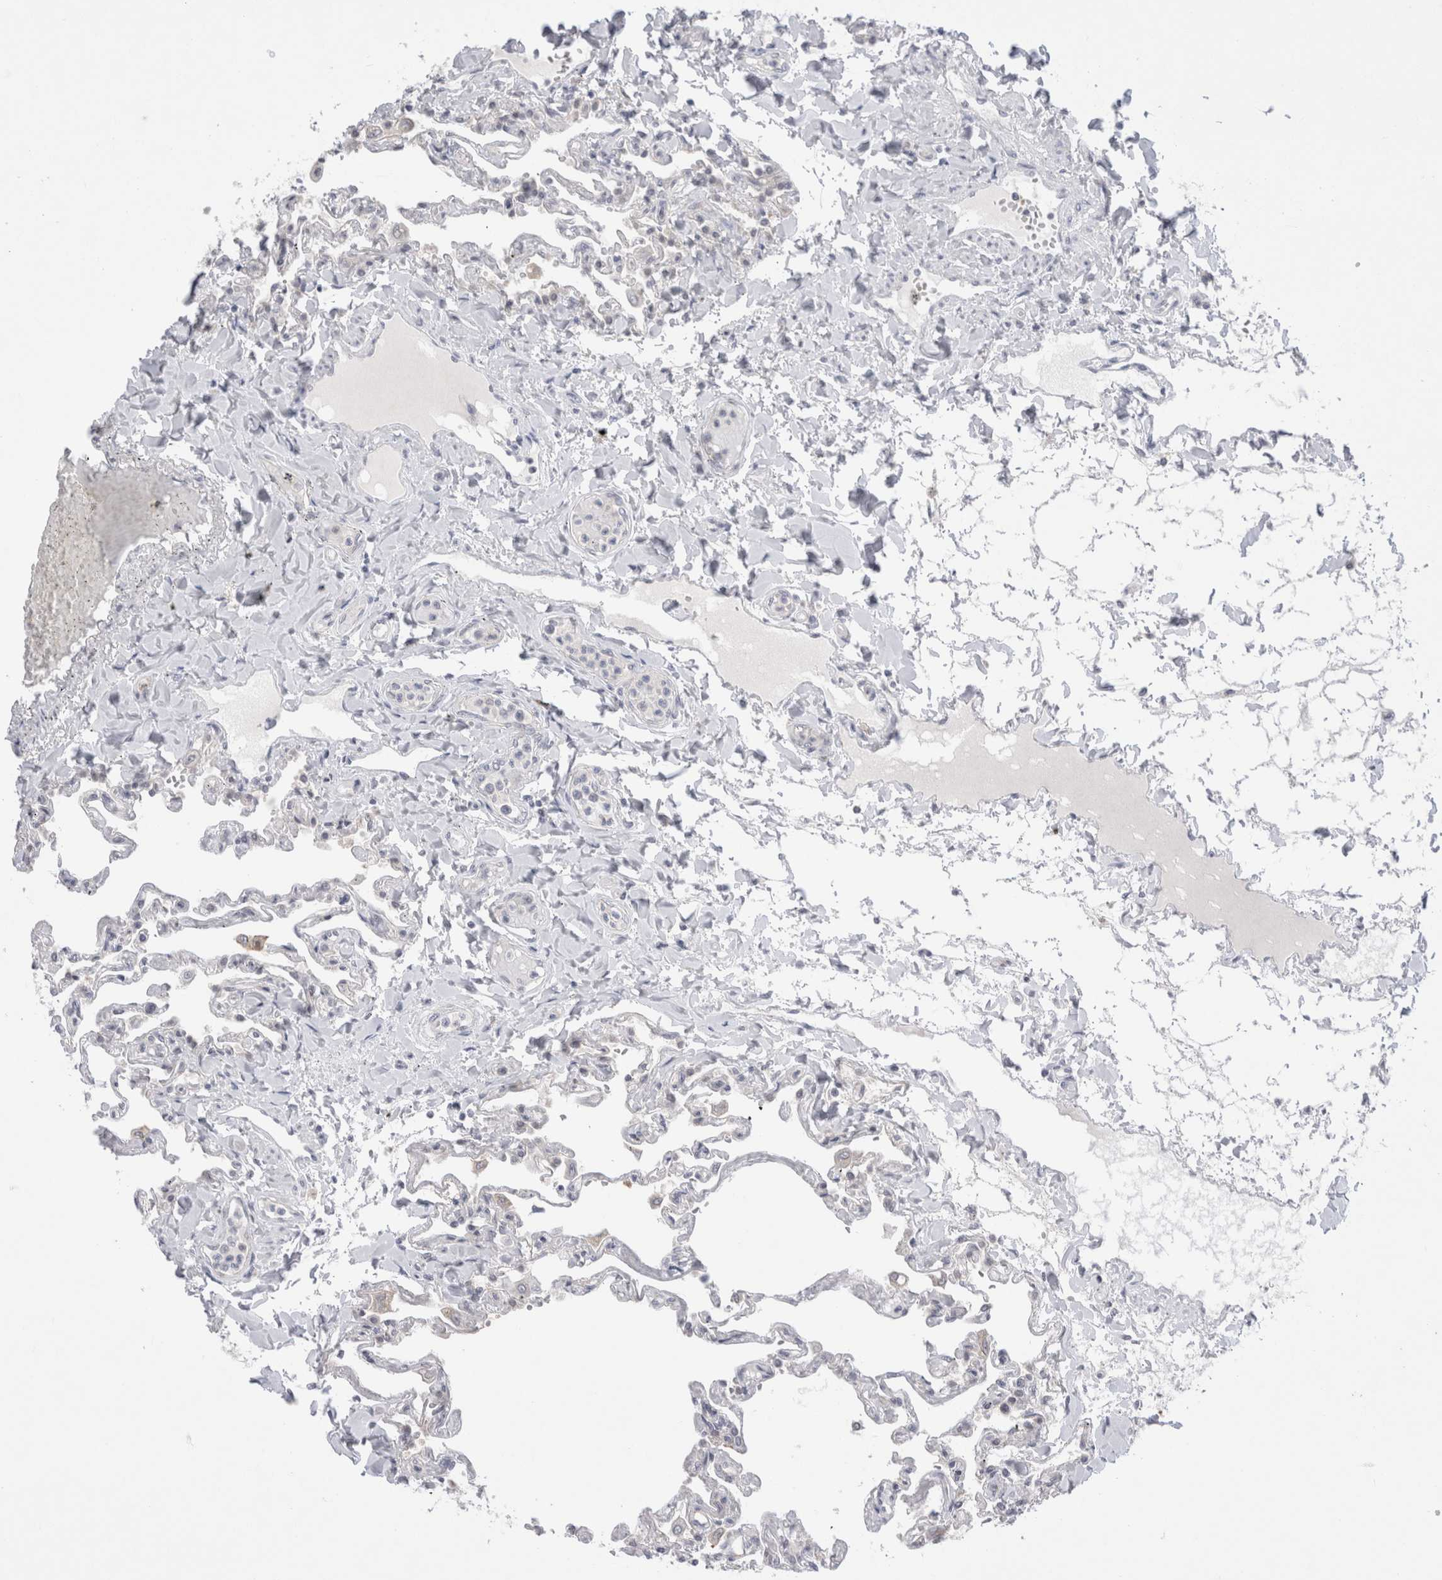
{"staining": {"intensity": "negative", "quantity": "none", "location": "none"}, "tissue": "lung", "cell_type": "Alveolar cells", "image_type": "normal", "snomed": [{"axis": "morphology", "description": "Normal tissue, NOS"}, {"axis": "topography", "description": "Lung"}], "caption": "Immunohistochemical staining of normal human lung displays no significant staining in alveolar cells.", "gene": "CERS5", "patient": {"sex": "male", "age": 21}}